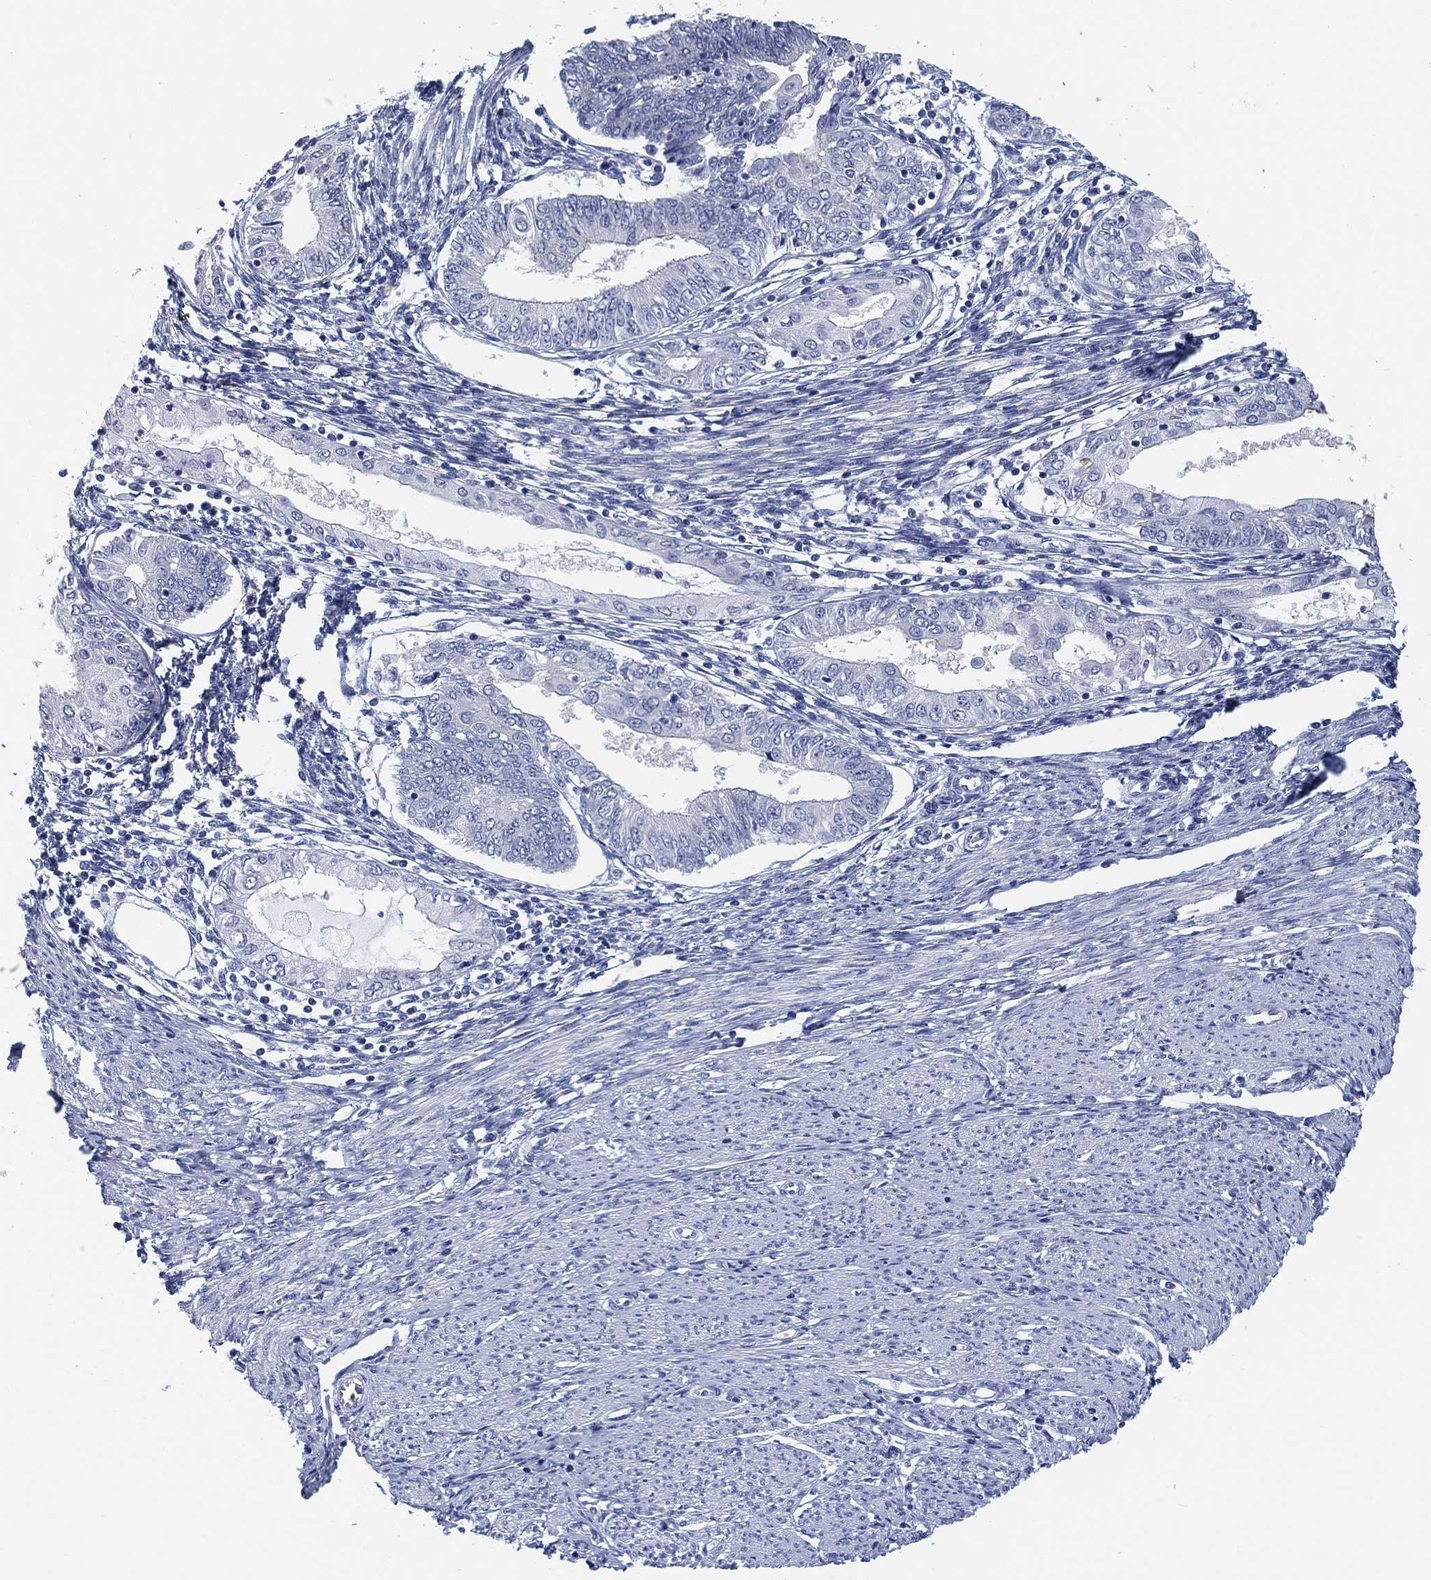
{"staining": {"intensity": "moderate", "quantity": "<25%", "location": "cytoplasmic/membranous"}, "tissue": "endometrial cancer", "cell_type": "Tumor cells", "image_type": "cancer", "snomed": [{"axis": "morphology", "description": "Adenocarcinoma, NOS"}, {"axis": "topography", "description": "Endometrium"}], "caption": "Protein expression analysis of endometrial adenocarcinoma reveals moderate cytoplasmic/membranous positivity in about <25% of tumor cells.", "gene": "CLUL1", "patient": {"sex": "female", "age": 68}}